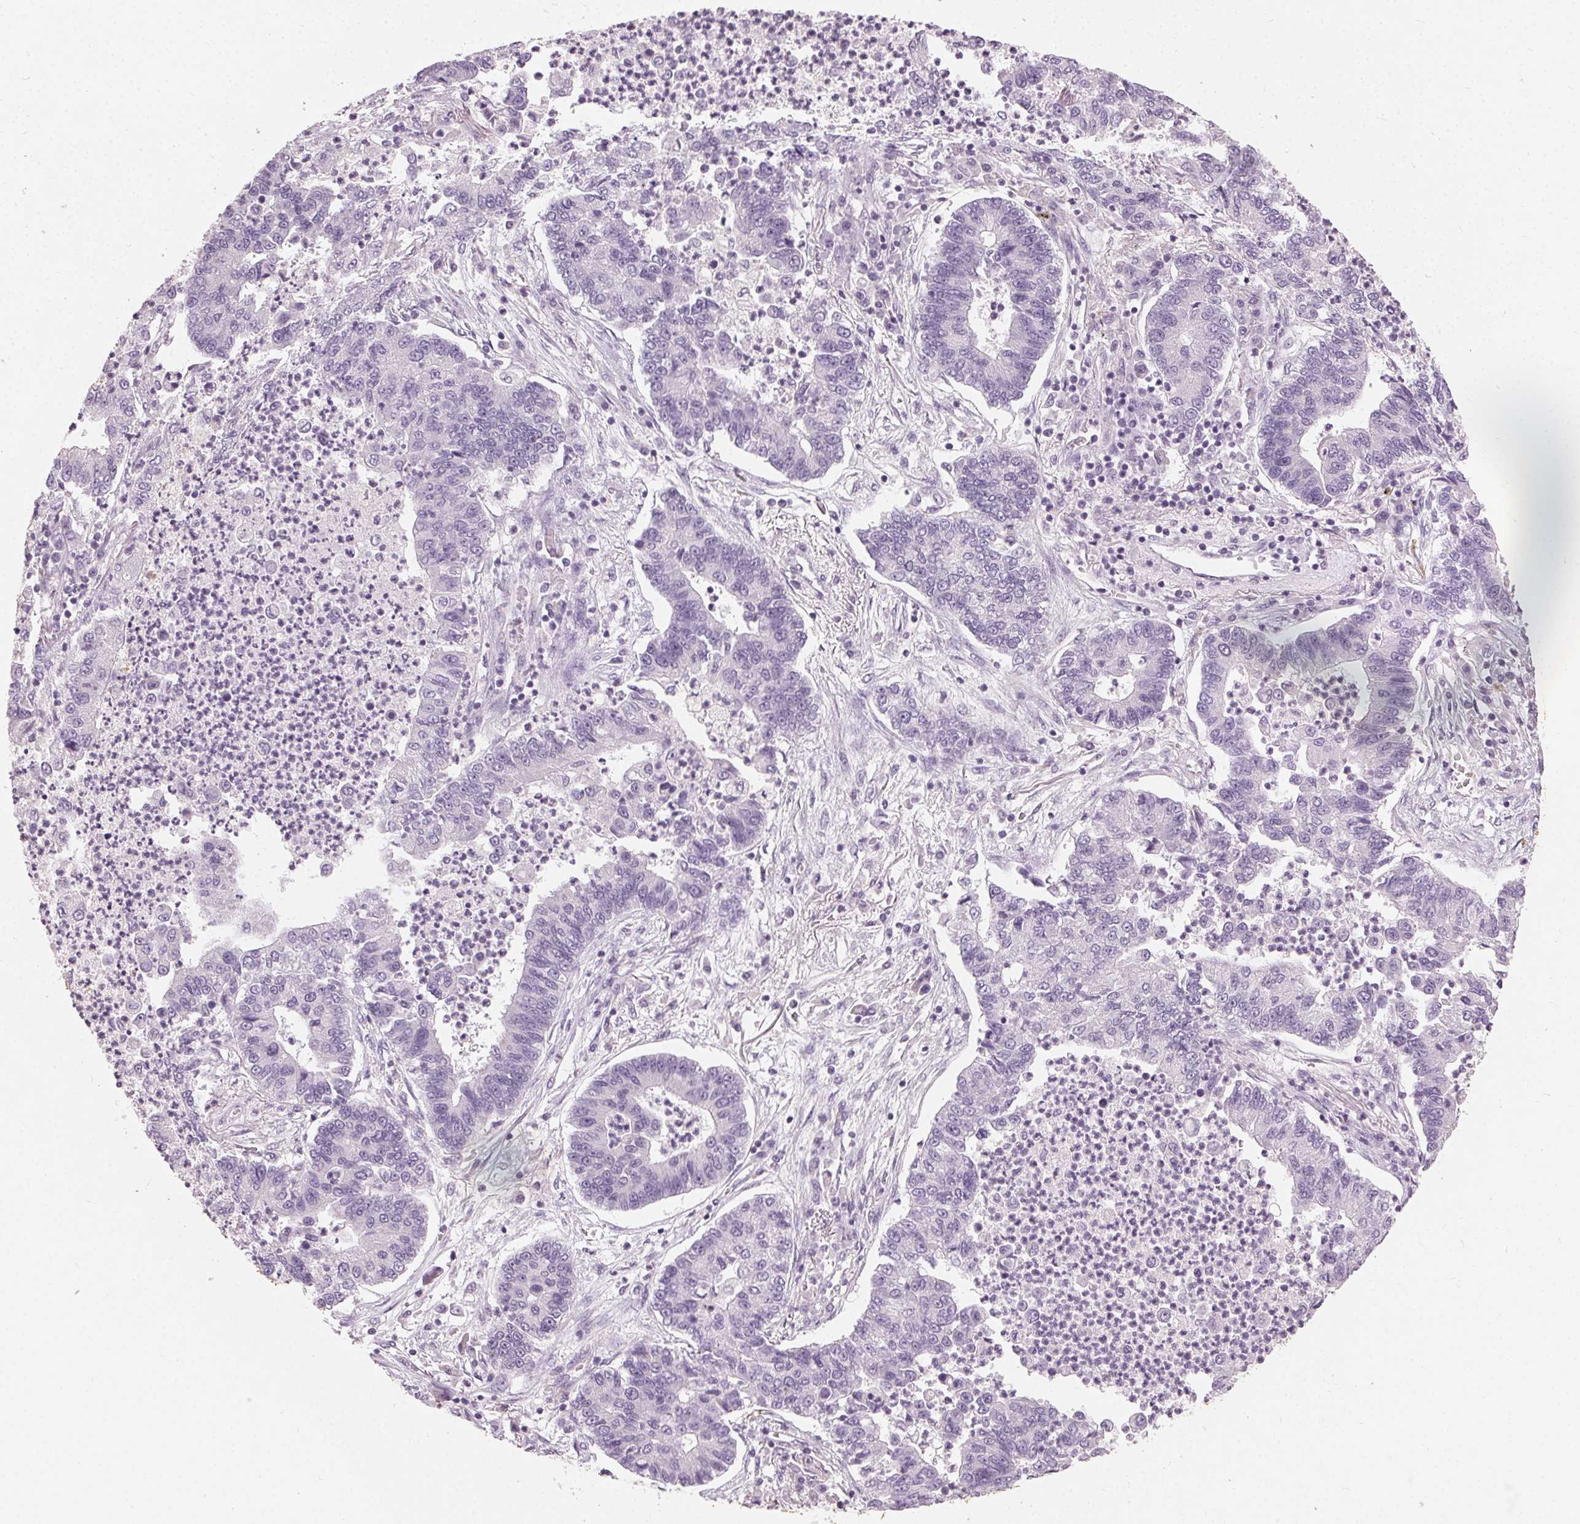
{"staining": {"intensity": "negative", "quantity": "none", "location": "none"}, "tissue": "lung cancer", "cell_type": "Tumor cells", "image_type": "cancer", "snomed": [{"axis": "morphology", "description": "Adenocarcinoma, NOS"}, {"axis": "topography", "description": "Lung"}], "caption": "Immunohistochemistry (IHC) of lung cancer reveals no expression in tumor cells.", "gene": "CLTRN", "patient": {"sex": "female", "age": 57}}